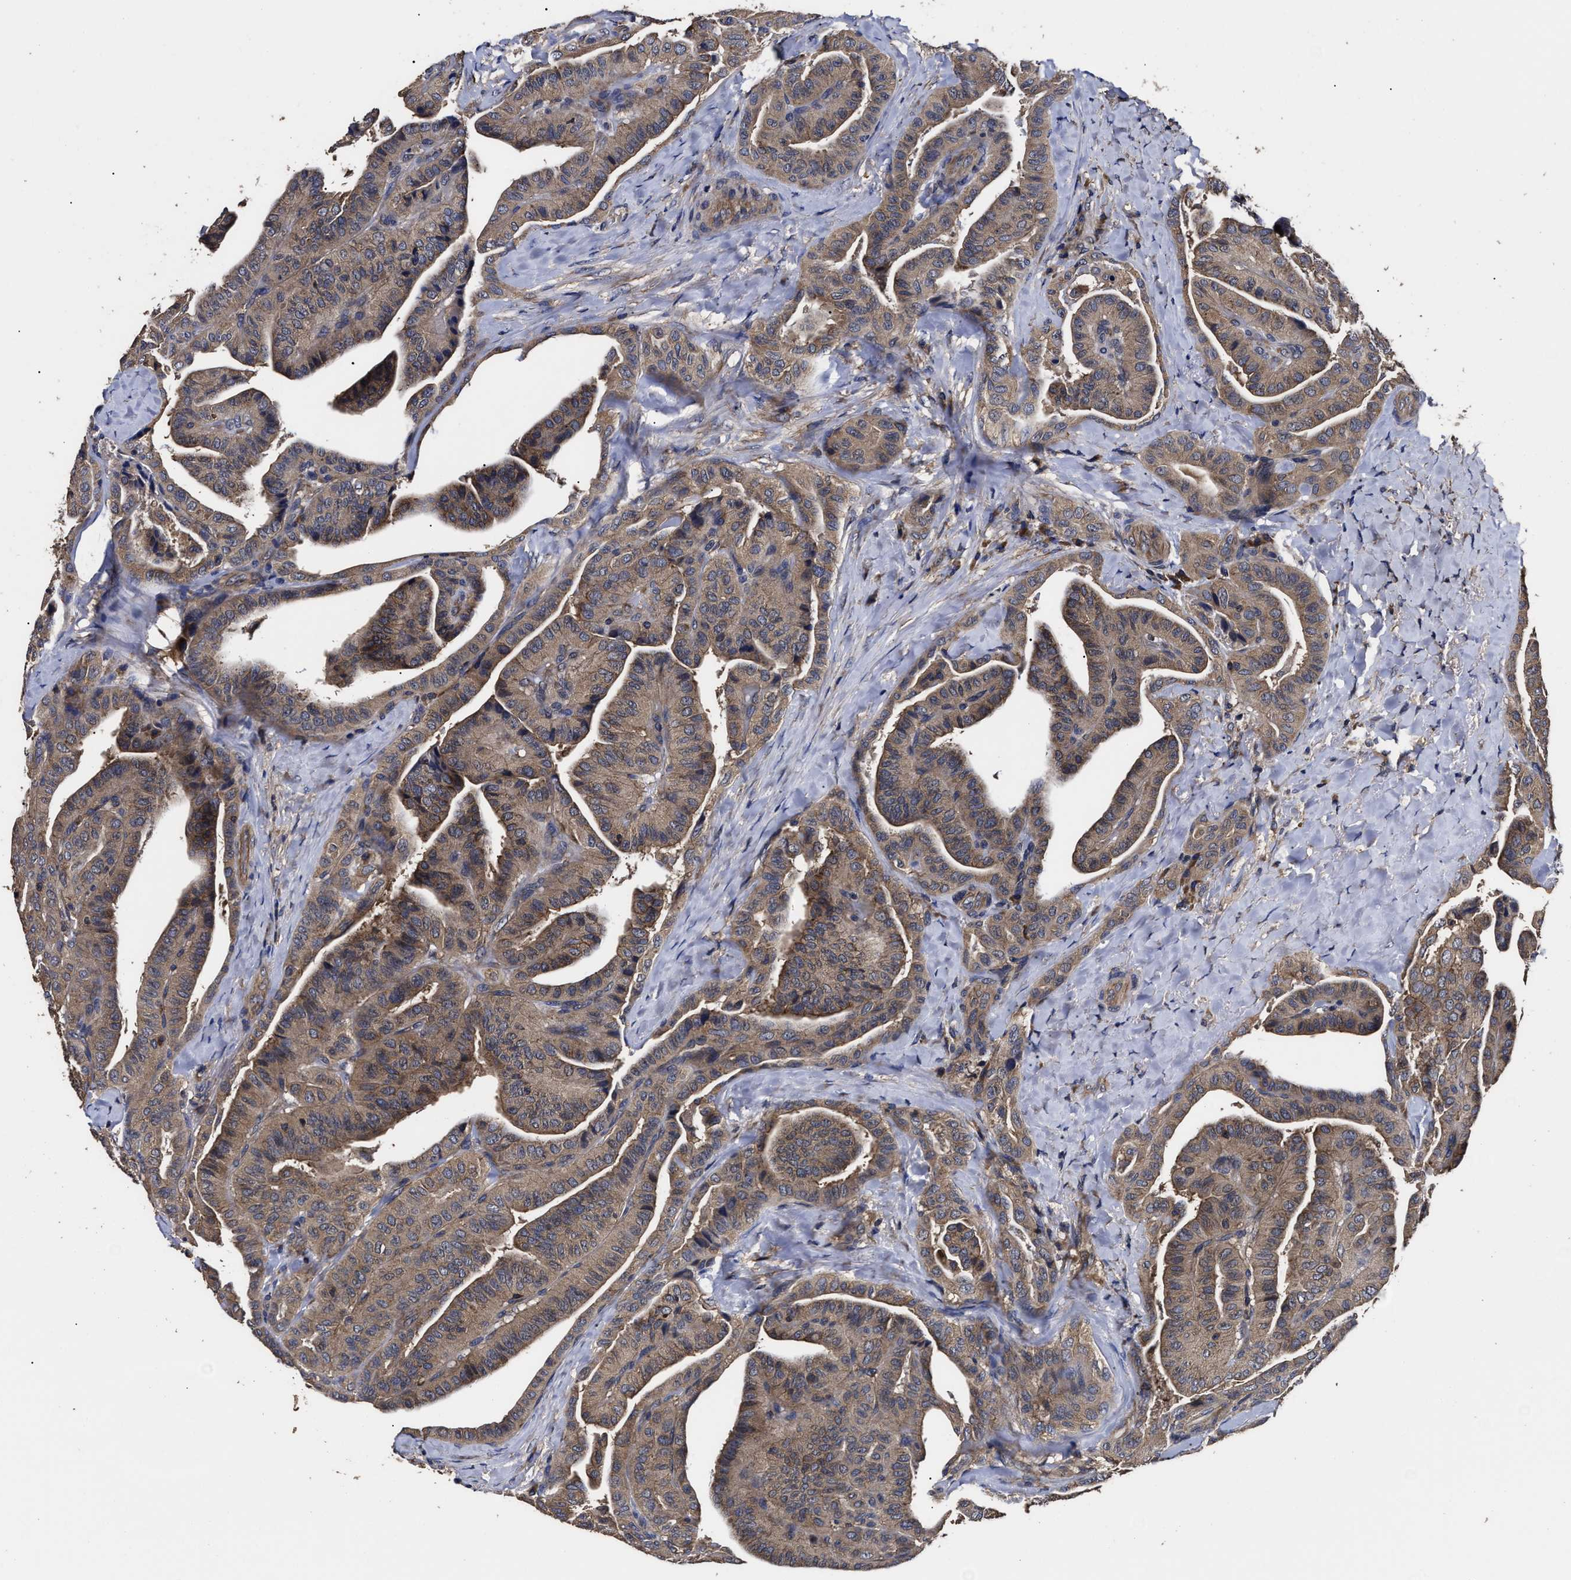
{"staining": {"intensity": "moderate", "quantity": ">75%", "location": "cytoplasmic/membranous"}, "tissue": "thyroid cancer", "cell_type": "Tumor cells", "image_type": "cancer", "snomed": [{"axis": "morphology", "description": "Papillary adenocarcinoma, NOS"}, {"axis": "topography", "description": "Thyroid gland"}], "caption": "Human thyroid cancer (papillary adenocarcinoma) stained with a protein marker displays moderate staining in tumor cells.", "gene": "AVEN", "patient": {"sex": "male", "age": 77}}